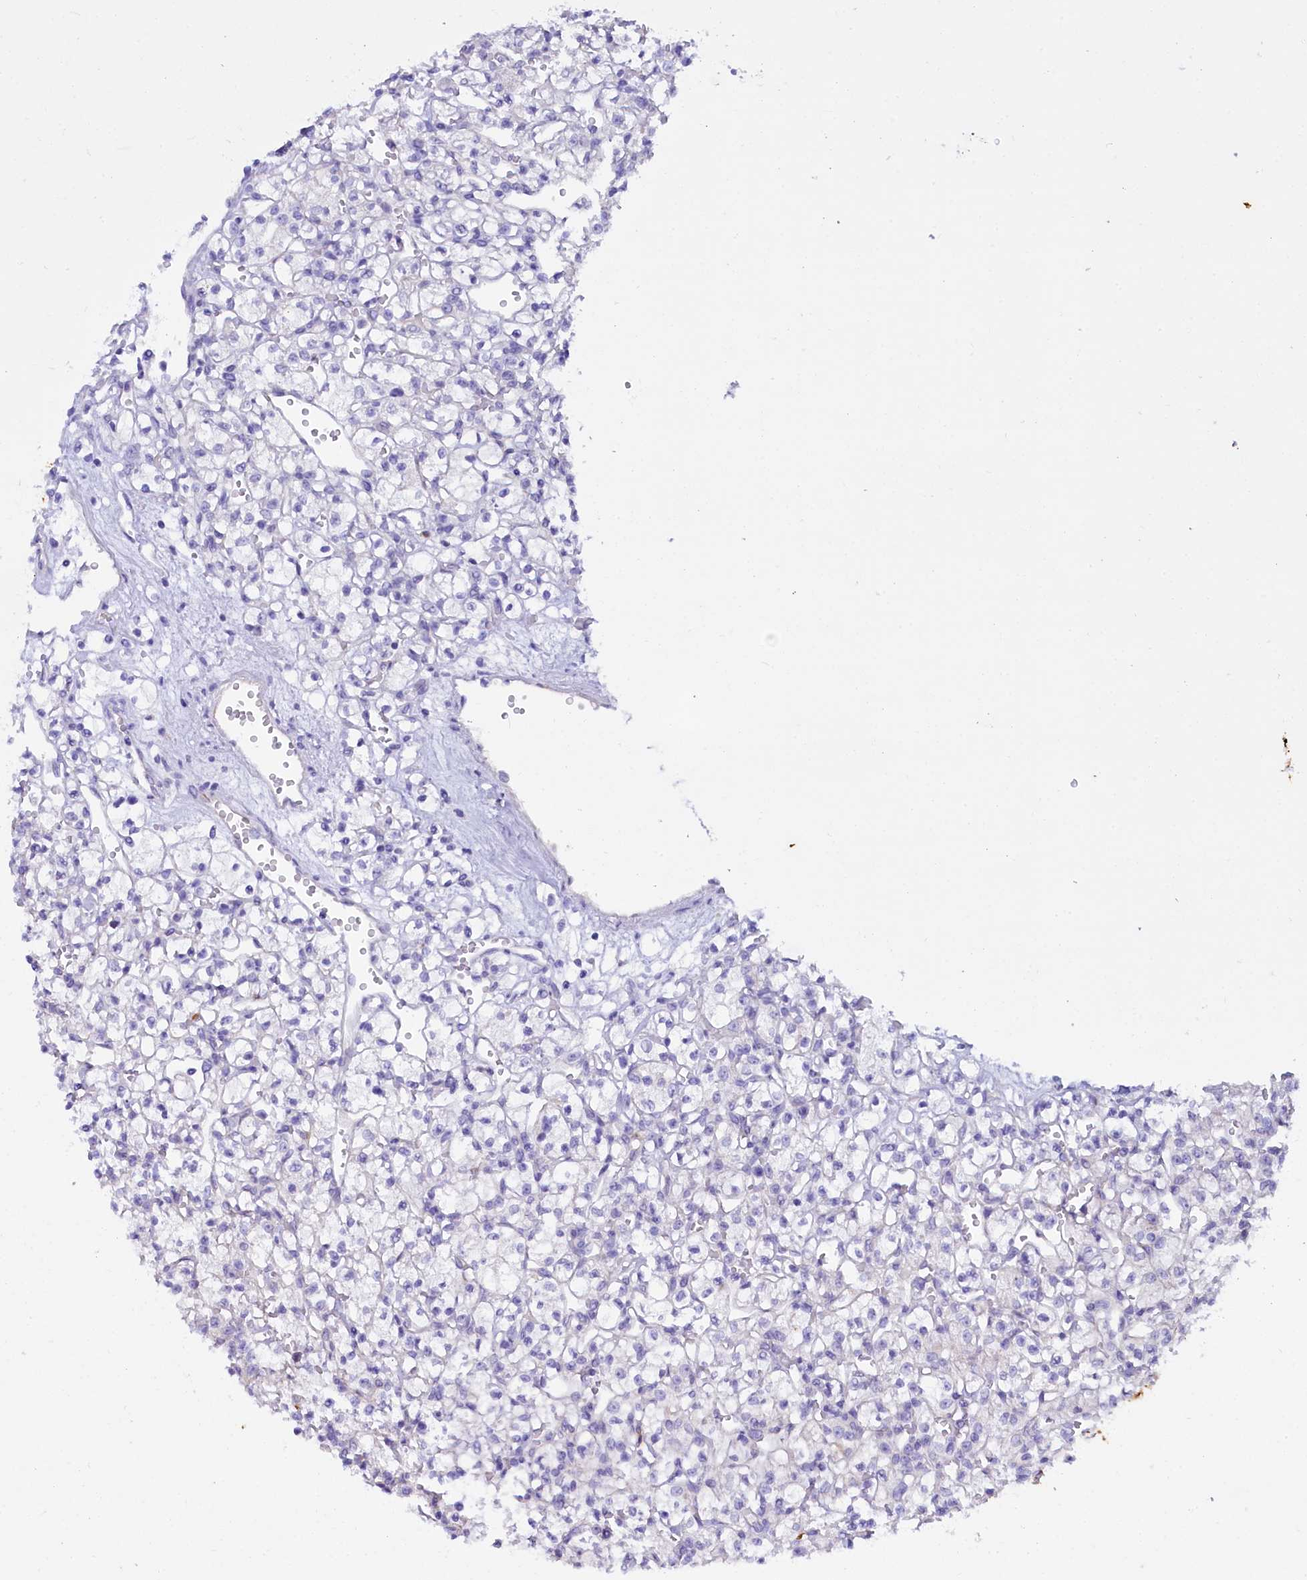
{"staining": {"intensity": "negative", "quantity": "none", "location": "none"}, "tissue": "renal cancer", "cell_type": "Tumor cells", "image_type": "cancer", "snomed": [{"axis": "morphology", "description": "Adenocarcinoma, NOS"}, {"axis": "topography", "description": "Kidney"}], "caption": "Immunohistochemistry histopathology image of adenocarcinoma (renal) stained for a protein (brown), which reveals no positivity in tumor cells.", "gene": "FAAP20", "patient": {"sex": "female", "age": 59}}